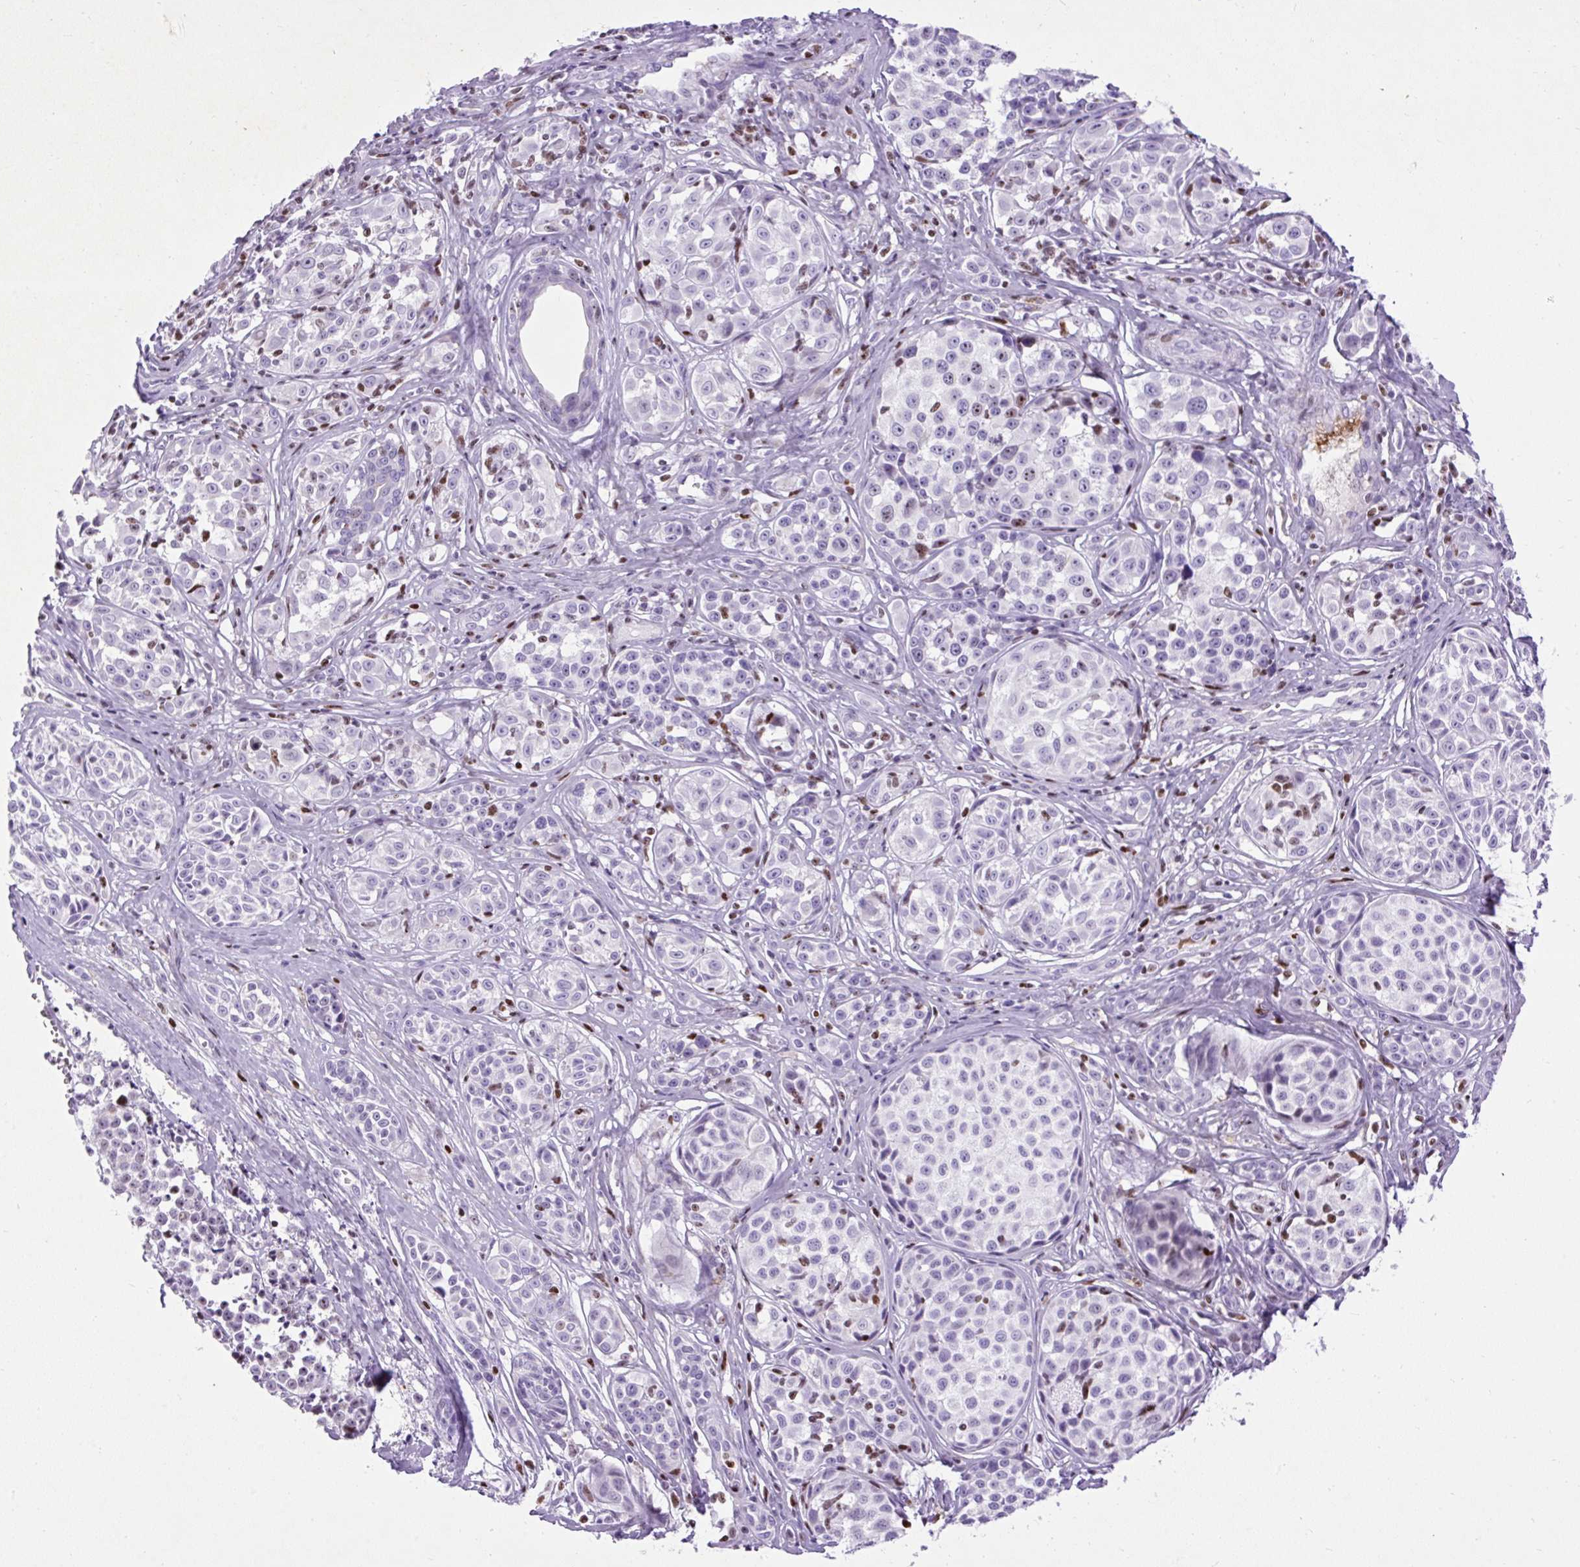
{"staining": {"intensity": "moderate", "quantity": "<25%", "location": "nuclear"}, "tissue": "melanoma", "cell_type": "Tumor cells", "image_type": "cancer", "snomed": [{"axis": "morphology", "description": "Malignant melanoma, NOS"}, {"axis": "topography", "description": "Skin"}], "caption": "Approximately <25% of tumor cells in melanoma display moderate nuclear protein expression as visualized by brown immunohistochemical staining.", "gene": "SPC24", "patient": {"sex": "female", "age": 35}}